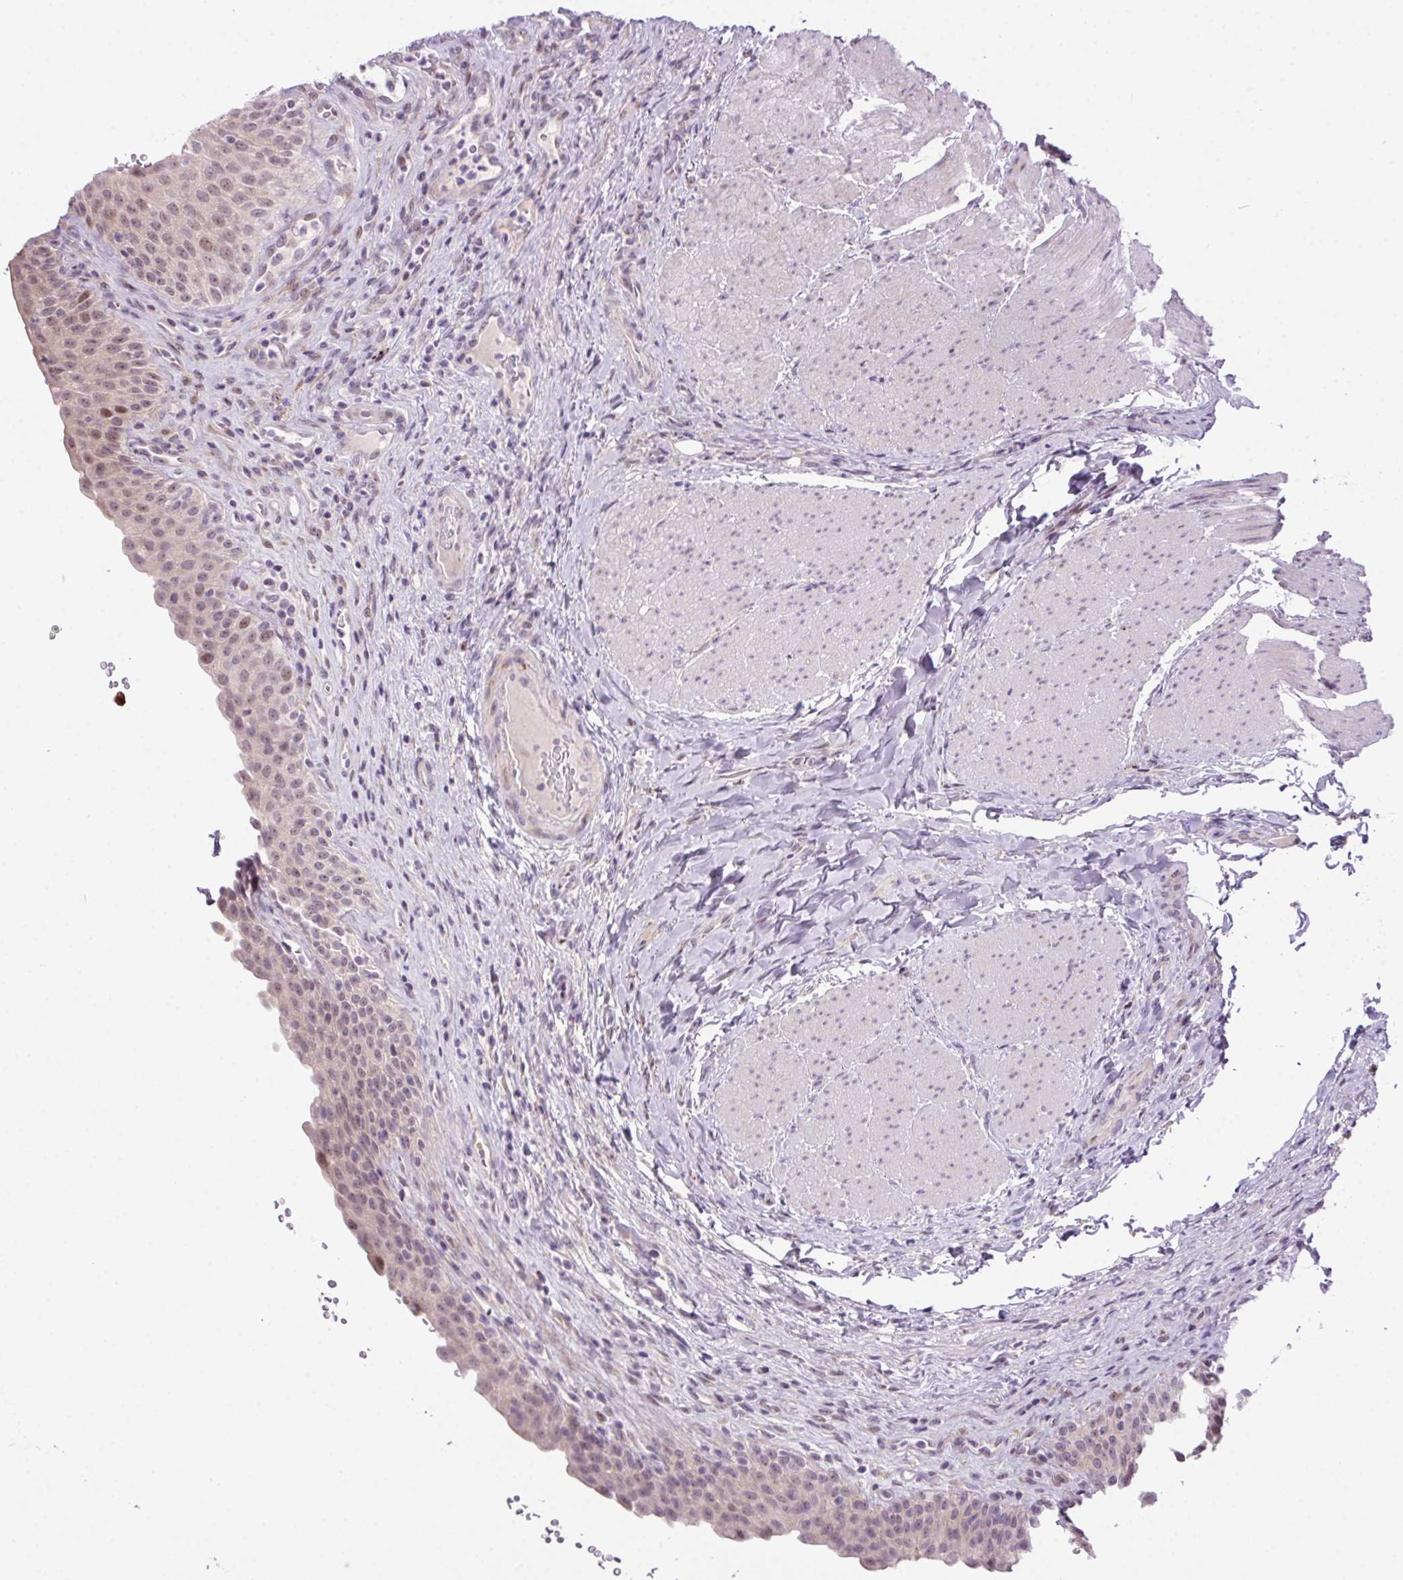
{"staining": {"intensity": "moderate", "quantity": "25%-75%", "location": "cytoplasmic/membranous,nuclear"}, "tissue": "urinary bladder", "cell_type": "Urothelial cells", "image_type": "normal", "snomed": [{"axis": "morphology", "description": "Normal tissue, NOS"}, {"axis": "topography", "description": "Urinary bladder"}, {"axis": "topography", "description": "Peripheral nerve tissue"}], "caption": "IHC histopathology image of normal human urinary bladder stained for a protein (brown), which shows medium levels of moderate cytoplasmic/membranous,nuclear staining in about 25%-75% of urothelial cells.", "gene": "LRRTM1", "patient": {"sex": "male", "age": 66}}